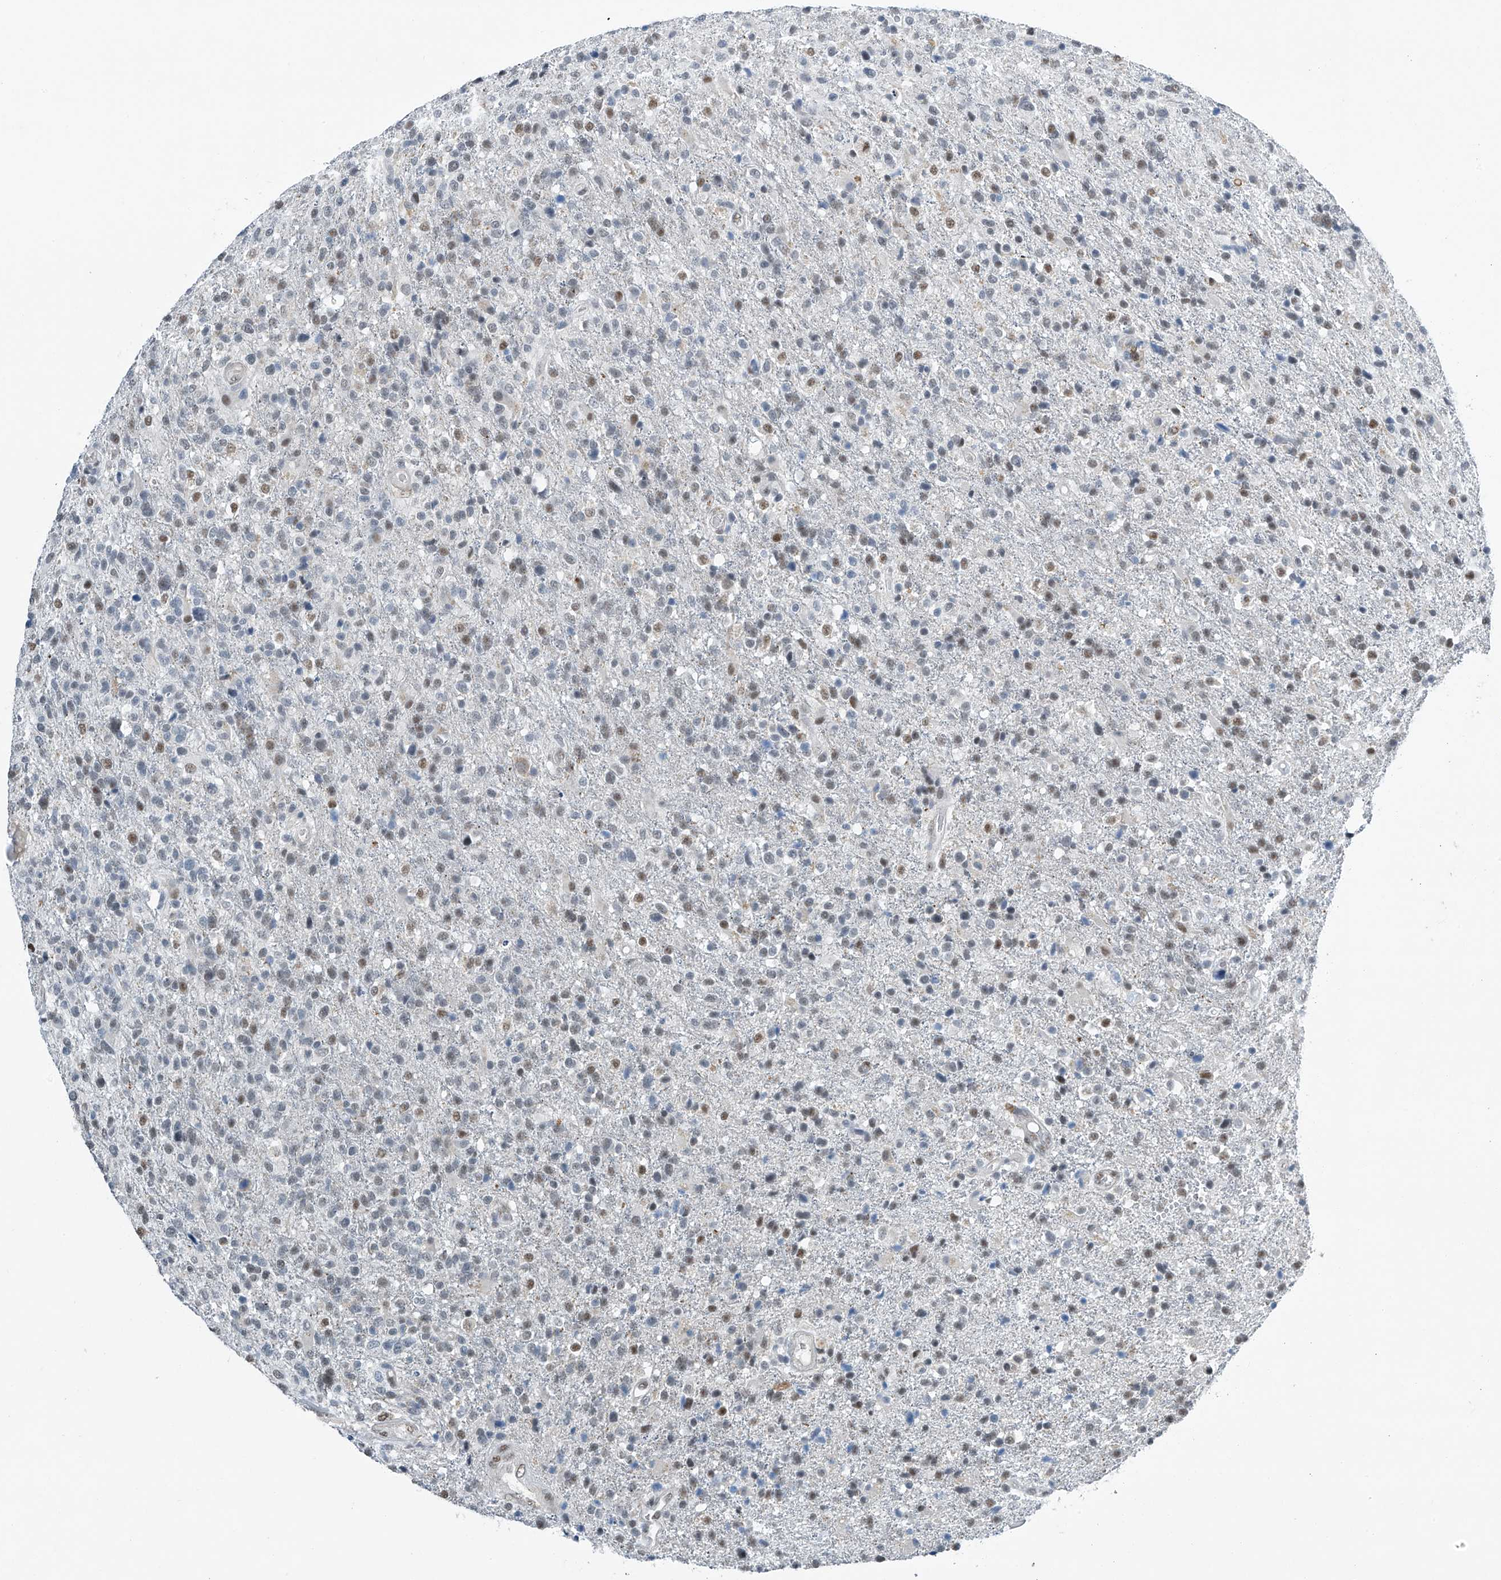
{"staining": {"intensity": "moderate", "quantity": "<25%", "location": "nuclear"}, "tissue": "glioma", "cell_type": "Tumor cells", "image_type": "cancer", "snomed": [{"axis": "morphology", "description": "Glioma, malignant, High grade"}, {"axis": "topography", "description": "Brain"}], "caption": "A brown stain shows moderate nuclear expression of a protein in glioma tumor cells.", "gene": "TAF8", "patient": {"sex": "male", "age": 72}}